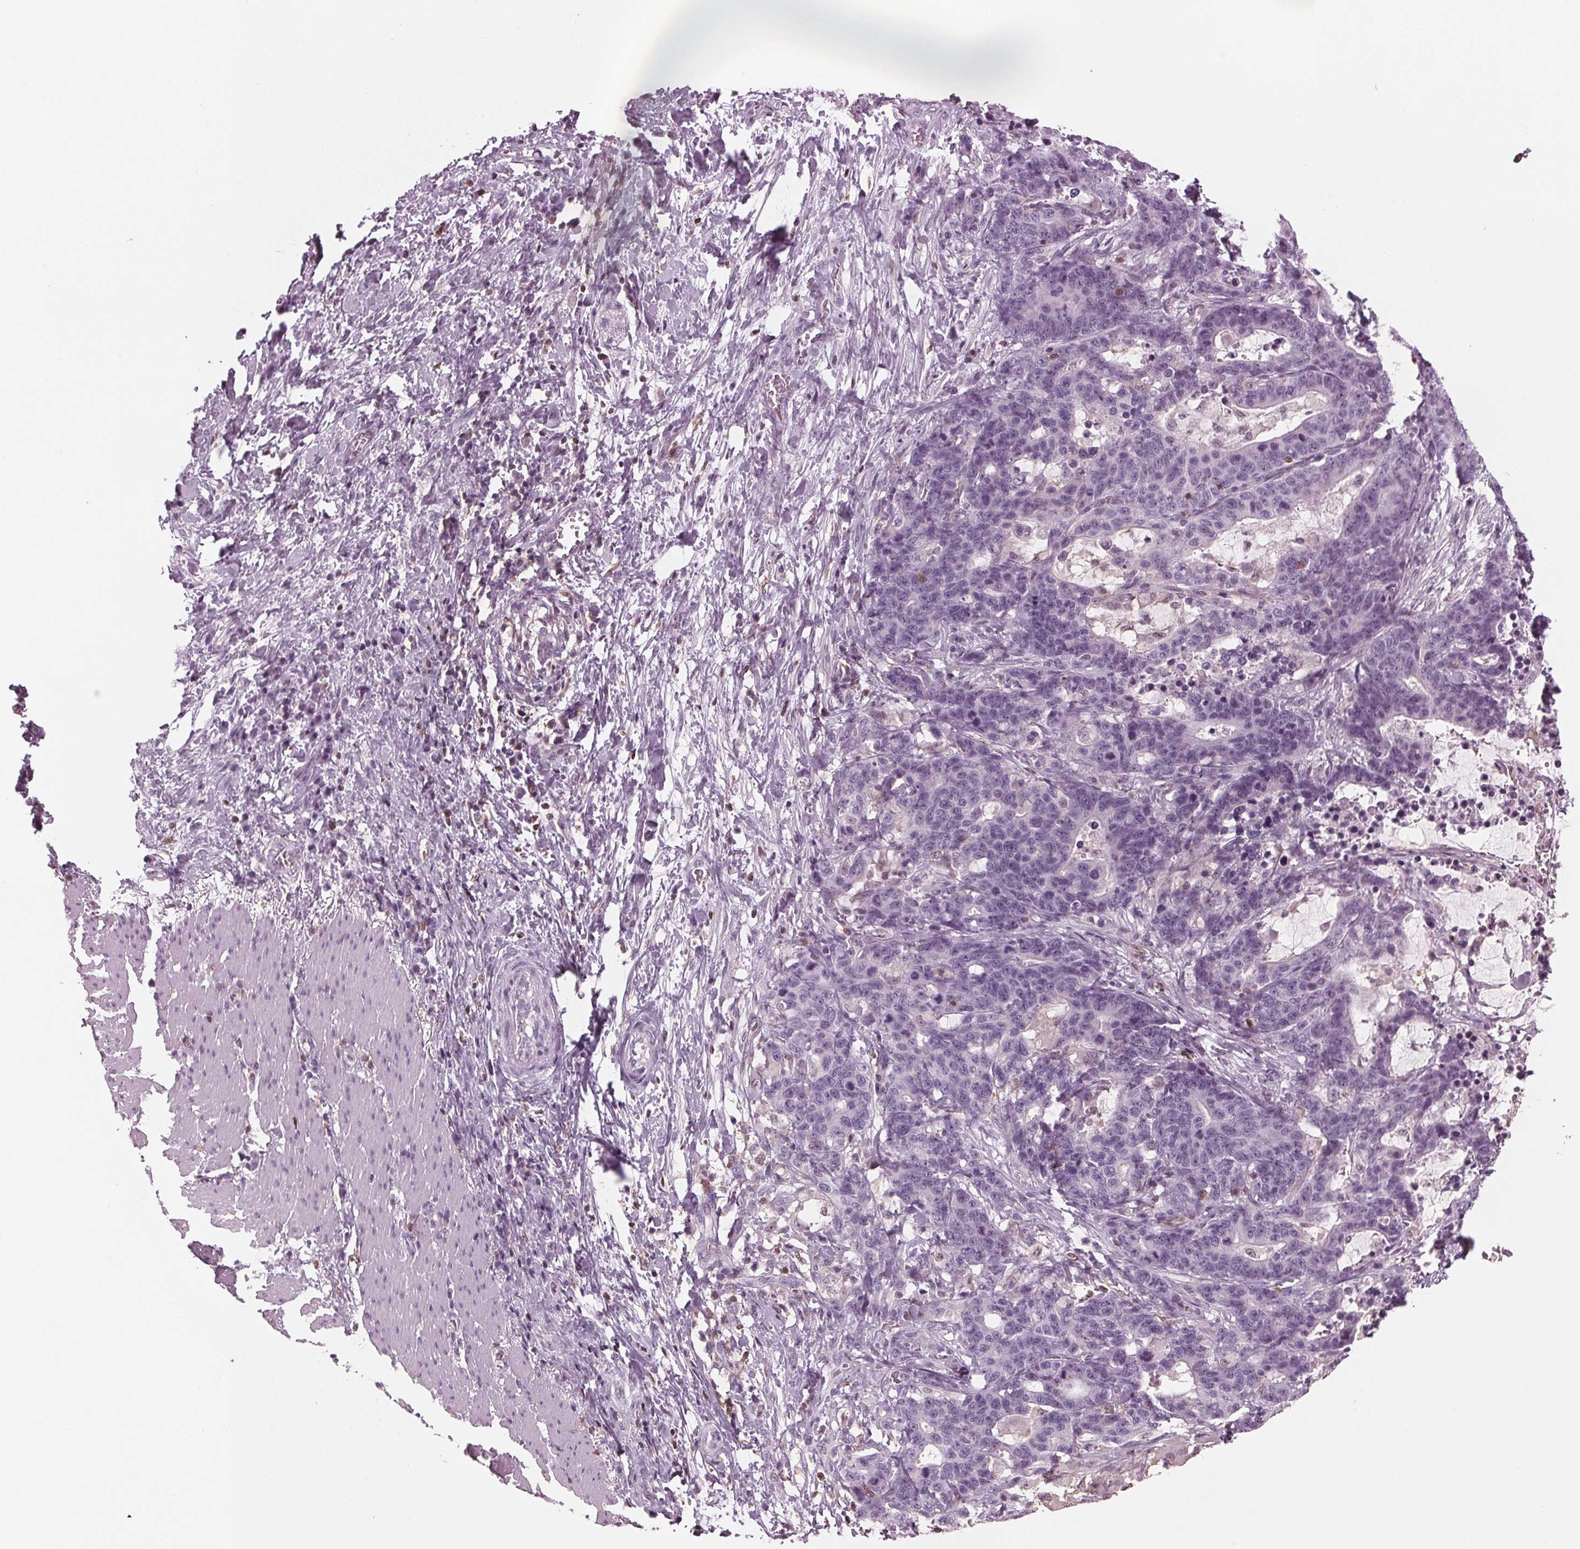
{"staining": {"intensity": "negative", "quantity": "none", "location": "none"}, "tissue": "stomach cancer", "cell_type": "Tumor cells", "image_type": "cancer", "snomed": [{"axis": "morphology", "description": "Normal tissue, NOS"}, {"axis": "morphology", "description": "Adenocarcinoma, NOS"}, {"axis": "topography", "description": "Stomach"}], "caption": "Immunohistochemistry histopathology image of adenocarcinoma (stomach) stained for a protein (brown), which displays no expression in tumor cells.", "gene": "BTLA", "patient": {"sex": "female", "age": 64}}